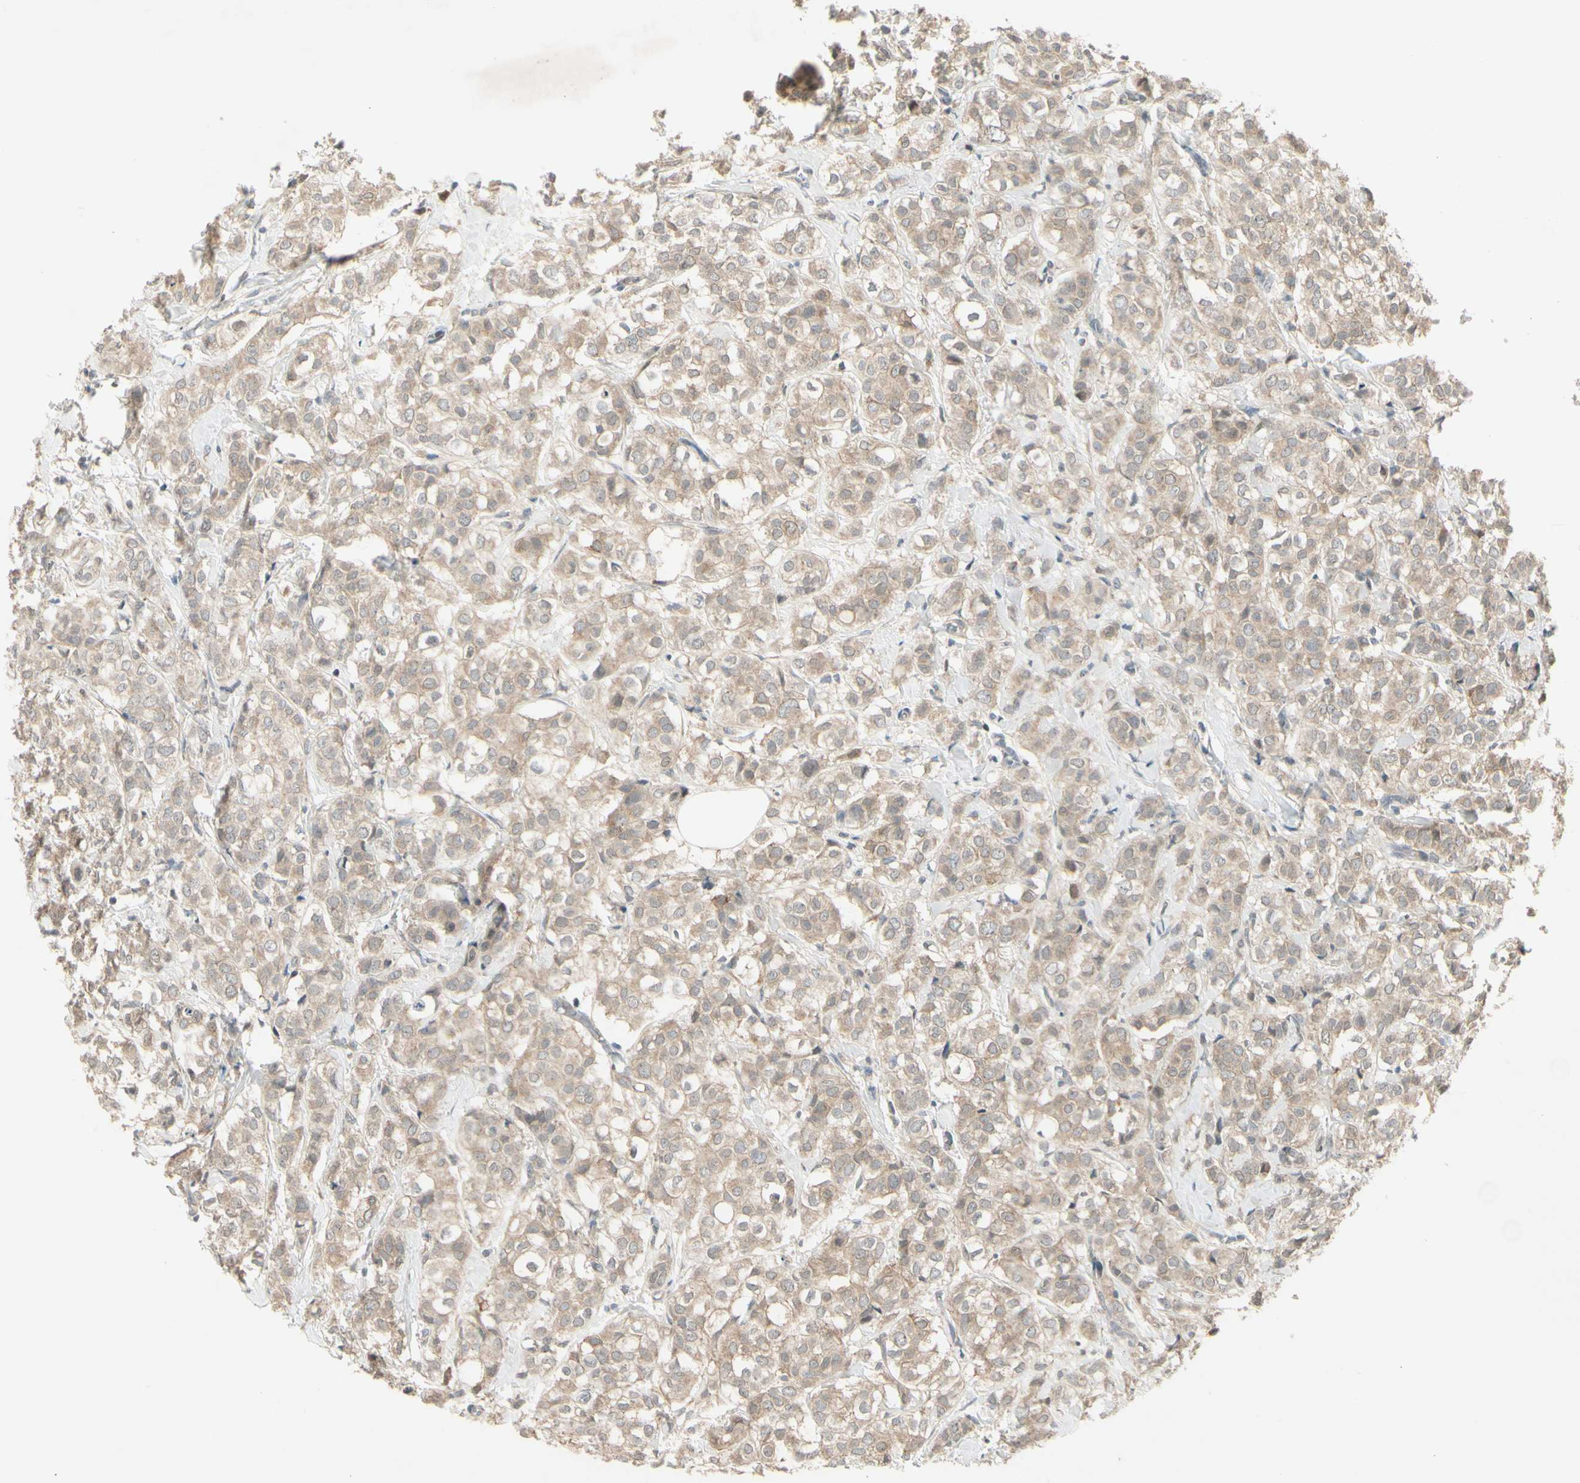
{"staining": {"intensity": "weak", "quantity": ">75%", "location": "cytoplasmic/membranous"}, "tissue": "breast cancer", "cell_type": "Tumor cells", "image_type": "cancer", "snomed": [{"axis": "morphology", "description": "Lobular carcinoma"}, {"axis": "topography", "description": "Breast"}], "caption": "A brown stain highlights weak cytoplasmic/membranous staining of a protein in breast lobular carcinoma tumor cells.", "gene": "FHDC1", "patient": {"sex": "female", "age": 60}}